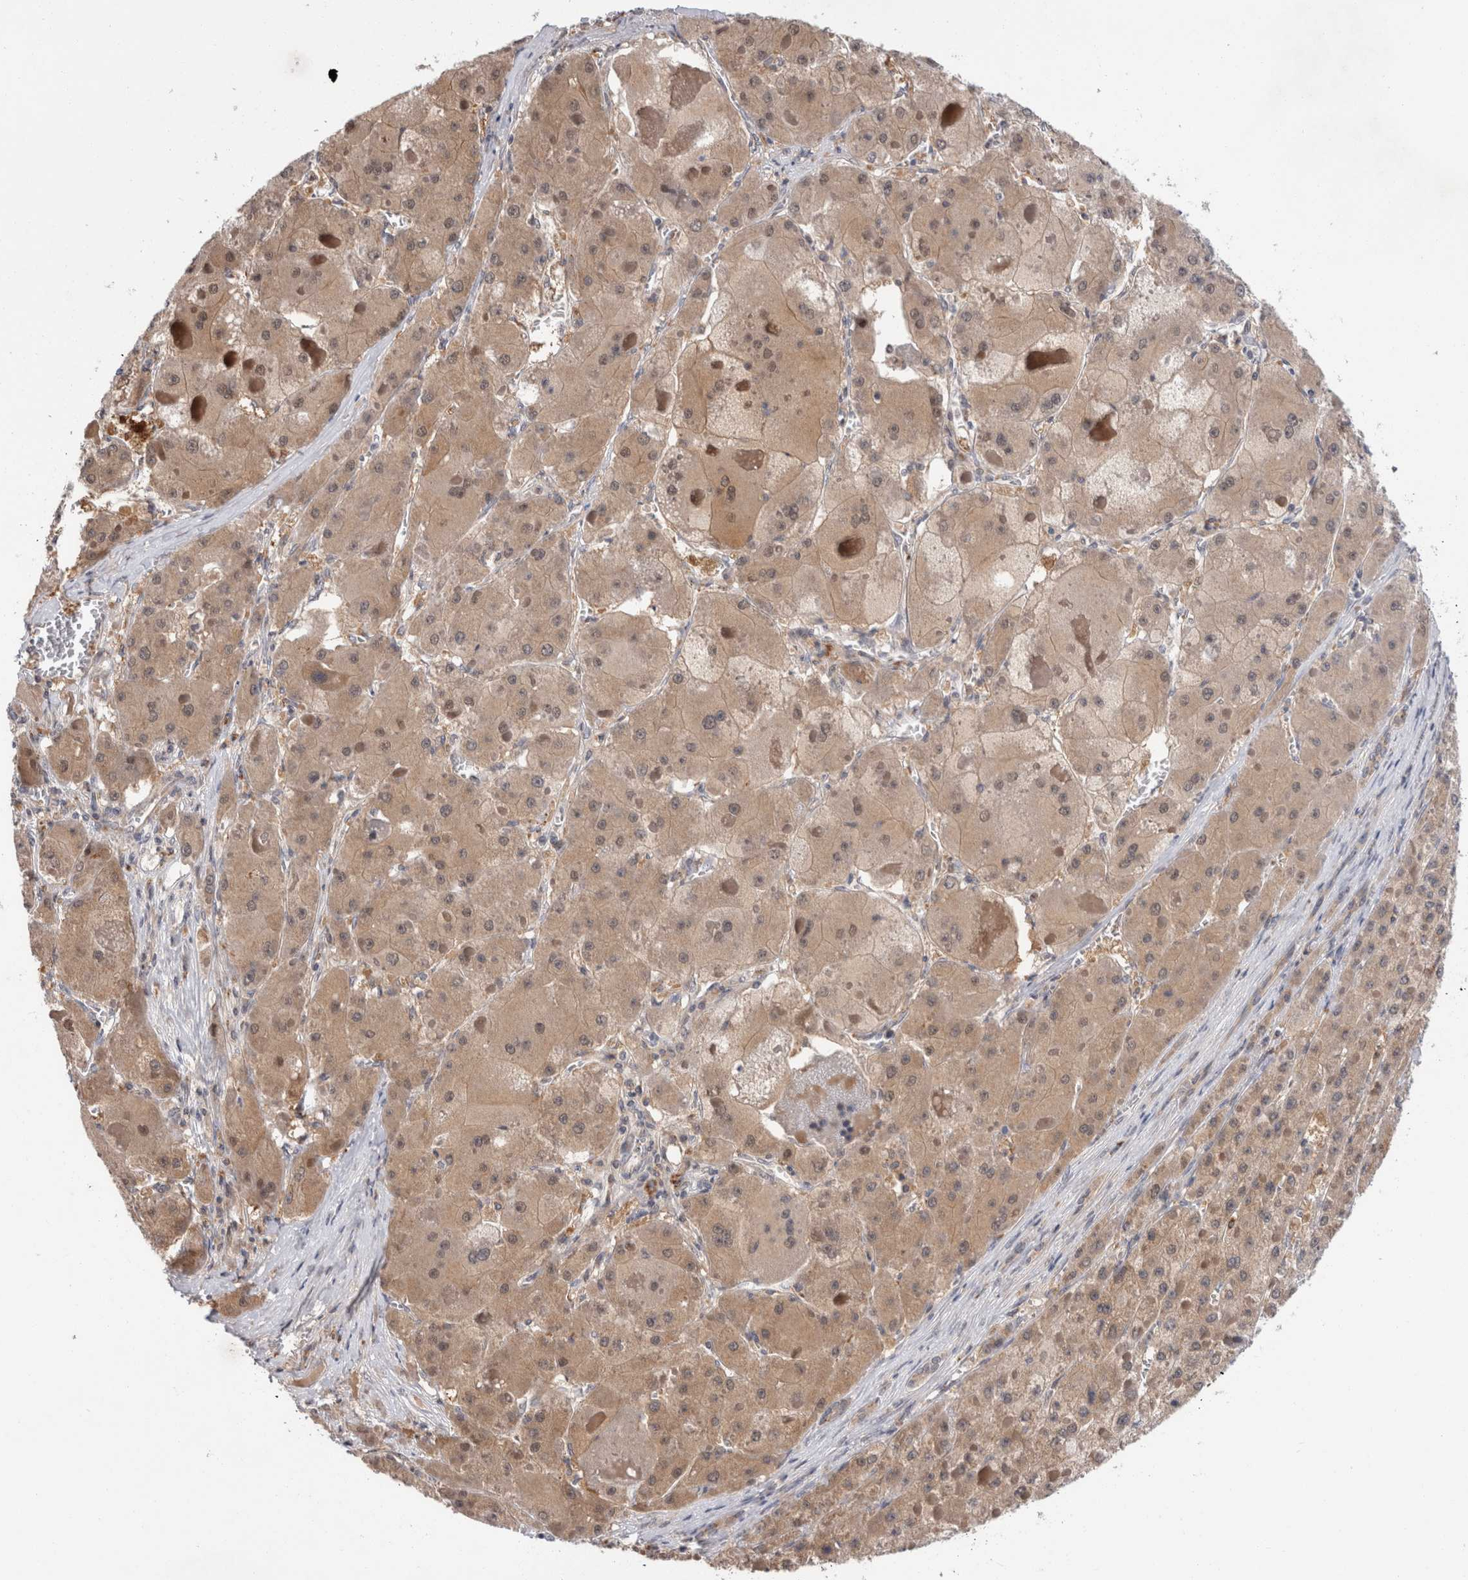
{"staining": {"intensity": "moderate", "quantity": ">75%", "location": "cytoplasmic/membranous"}, "tissue": "liver cancer", "cell_type": "Tumor cells", "image_type": "cancer", "snomed": [{"axis": "morphology", "description": "Carcinoma, Hepatocellular, NOS"}, {"axis": "topography", "description": "Liver"}], "caption": "Liver cancer (hepatocellular carcinoma) tissue exhibits moderate cytoplasmic/membranous staining in approximately >75% of tumor cells", "gene": "MRPL37", "patient": {"sex": "female", "age": 73}}